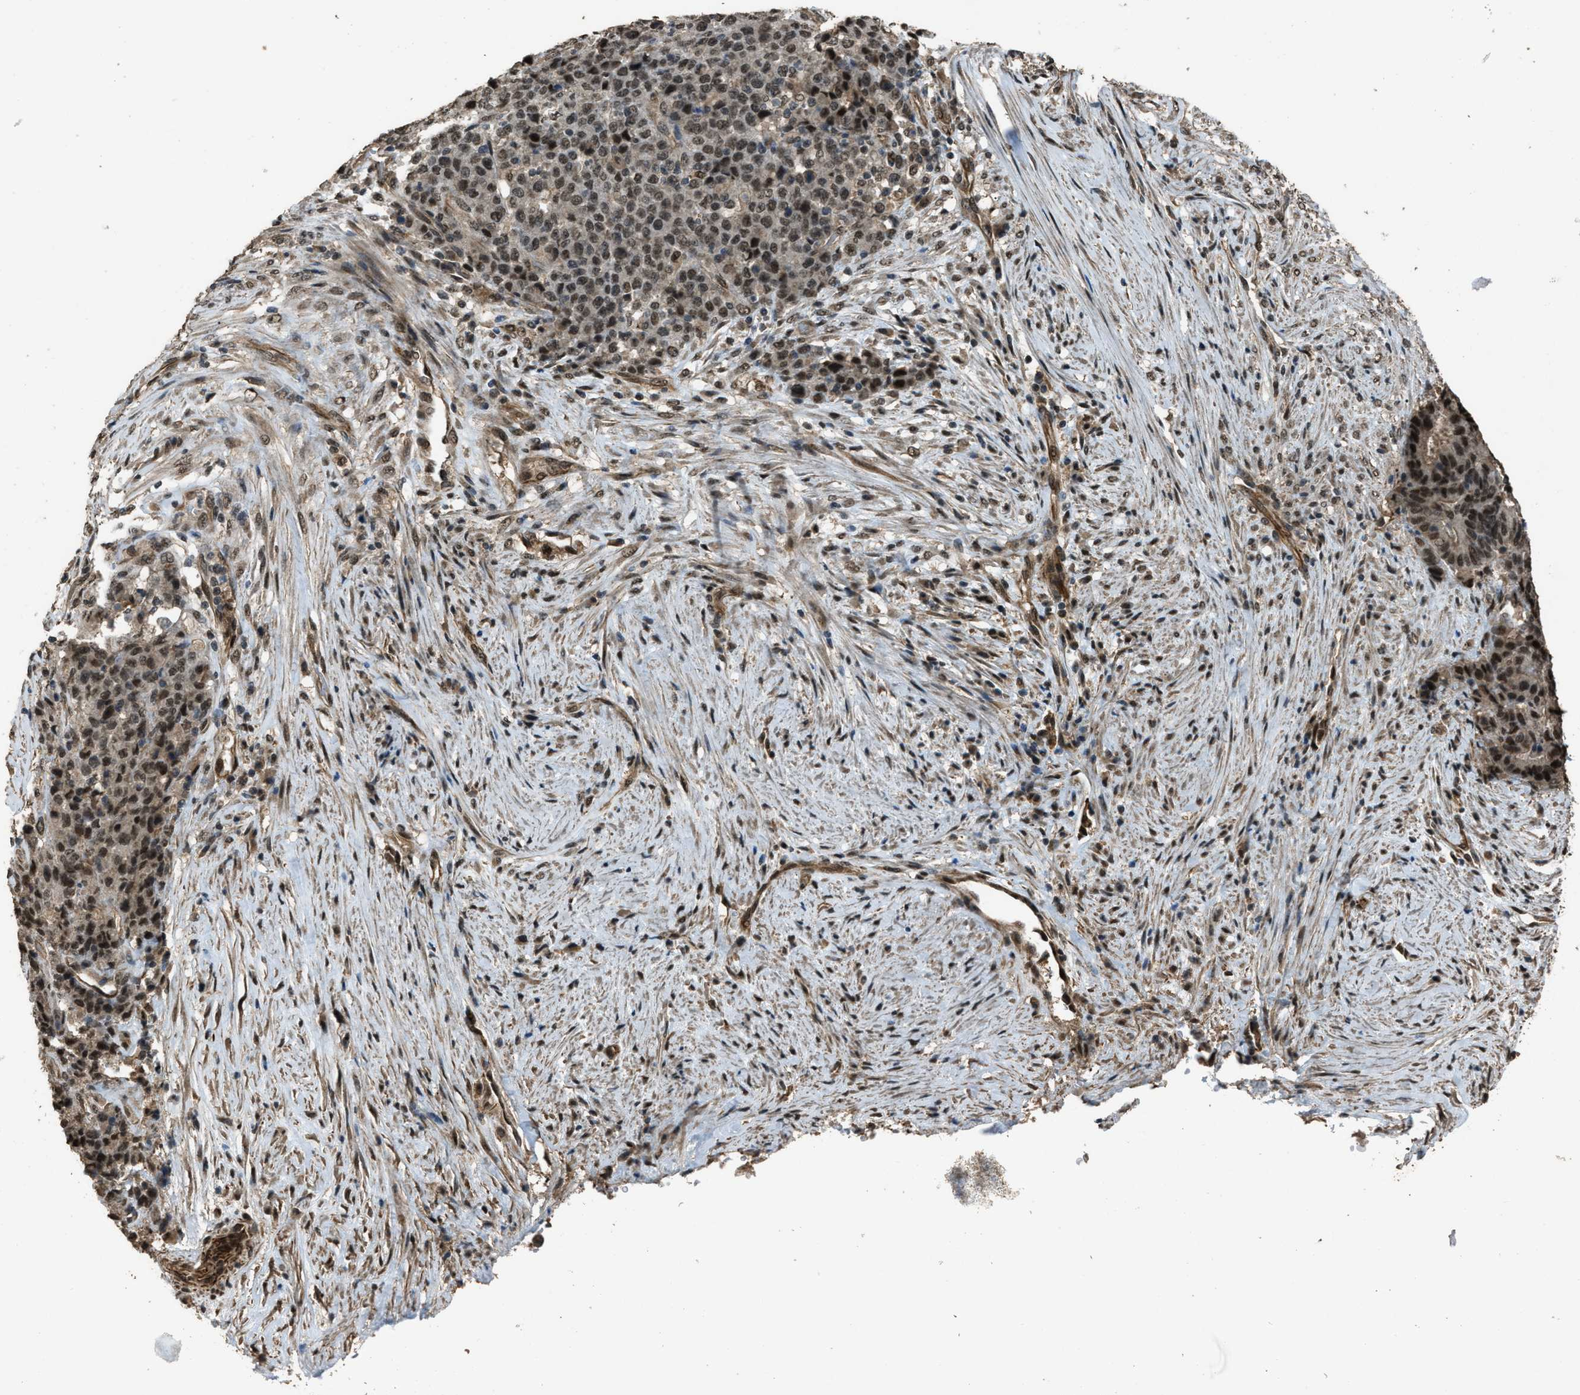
{"staining": {"intensity": "strong", "quantity": ">75%", "location": "nuclear"}, "tissue": "stomach cancer", "cell_type": "Tumor cells", "image_type": "cancer", "snomed": [{"axis": "morphology", "description": "Adenocarcinoma, NOS"}, {"axis": "topography", "description": "Stomach"}], "caption": "Immunohistochemical staining of adenocarcinoma (stomach) shows high levels of strong nuclear protein staining in approximately >75% of tumor cells.", "gene": "SERTAD2", "patient": {"sex": "female", "age": 73}}